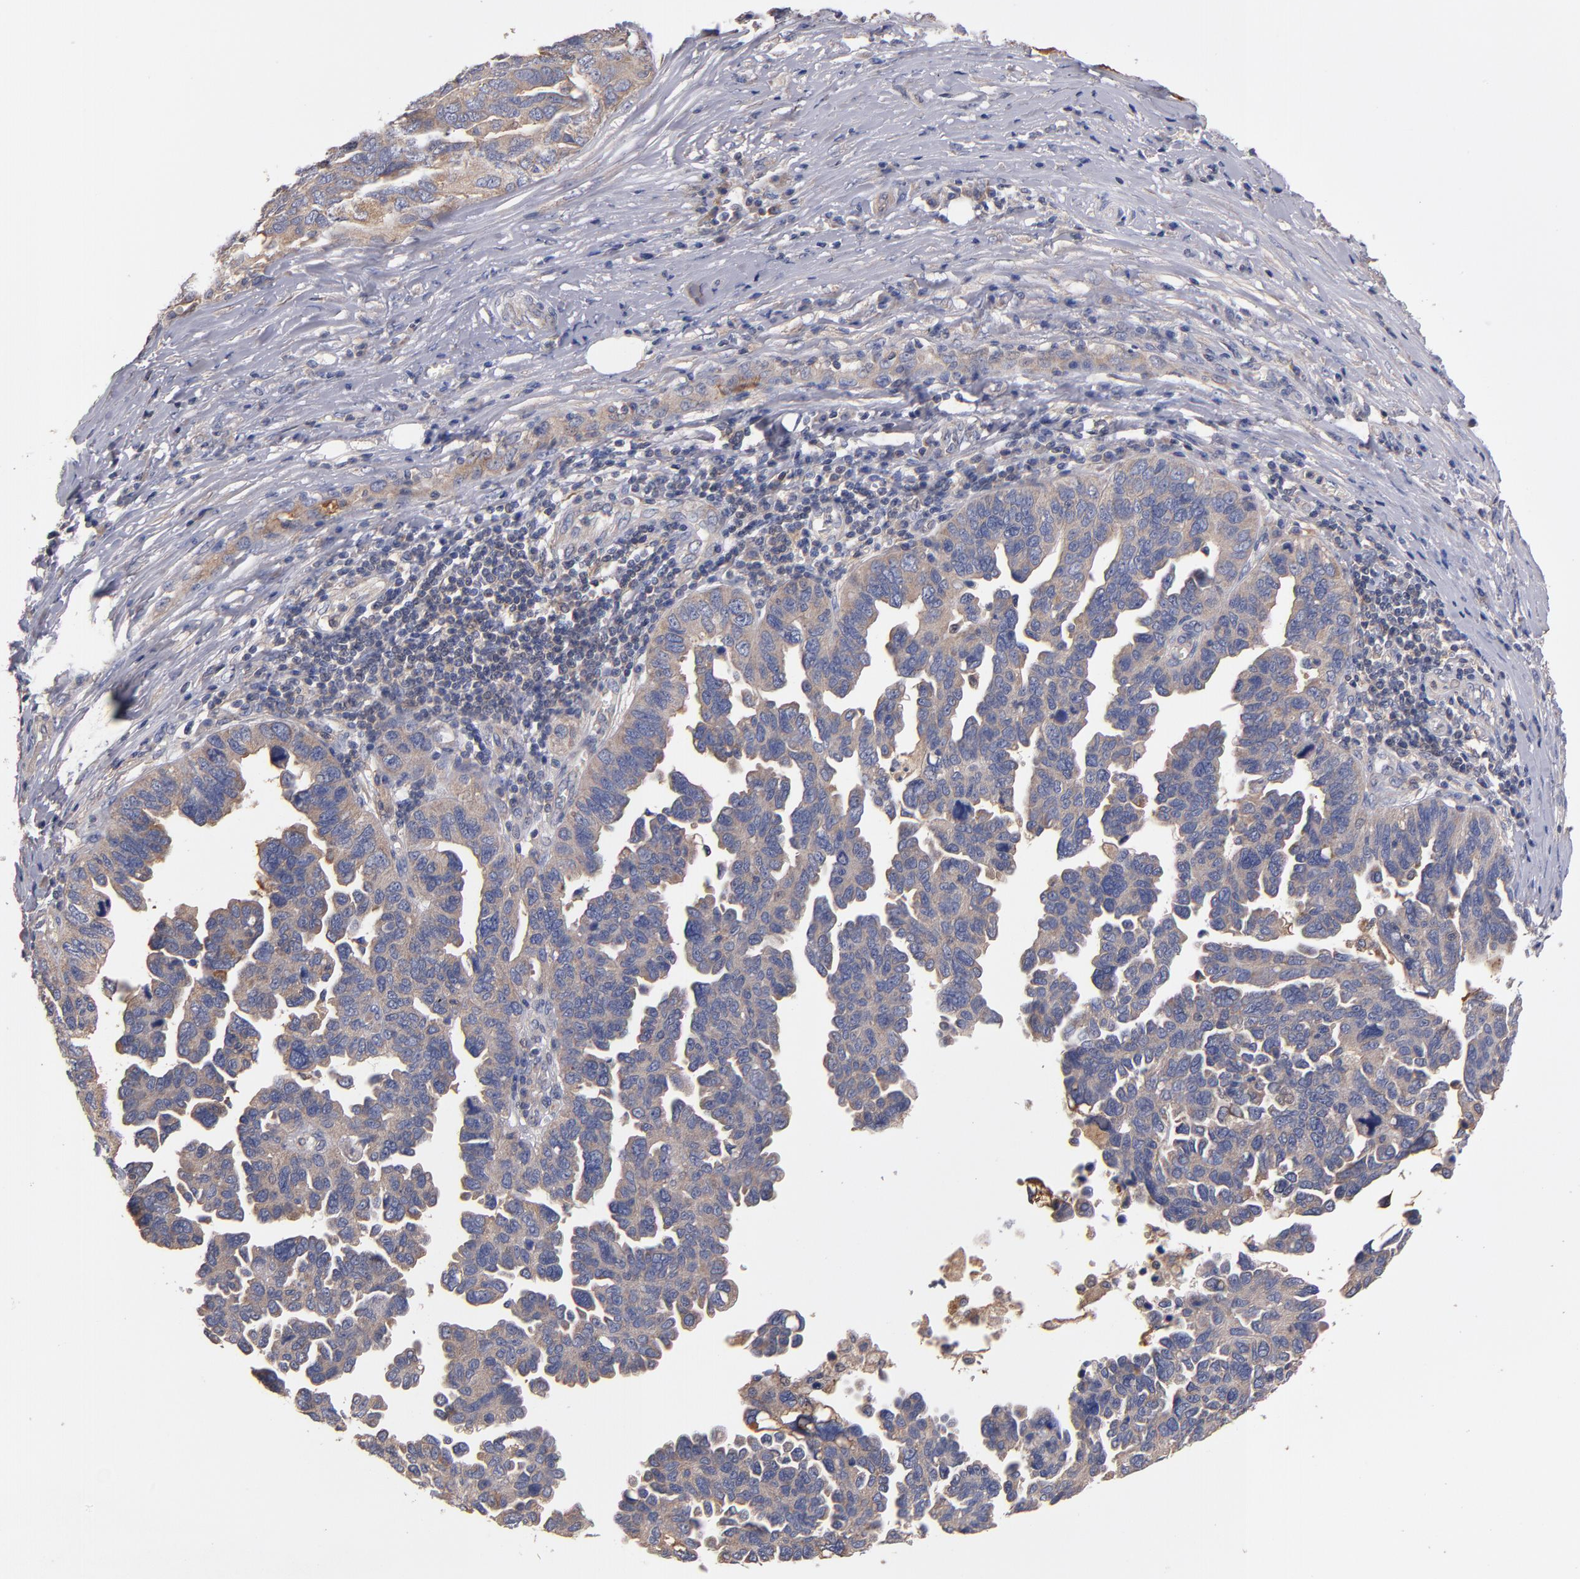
{"staining": {"intensity": "weak", "quantity": ">75%", "location": "cytoplasmic/membranous"}, "tissue": "ovarian cancer", "cell_type": "Tumor cells", "image_type": "cancer", "snomed": [{"axis": "morphology", "description": "Cystadenocarcinoma, serous, NOS"}, {"axis": "topography", "description": "Ovary"}], "caption": "Protein analysis of ovarian serous cystadenocarcinoma tissue shows weak cytoplasmic/membranous positivity in approximately >75% of tumor cells.", "gene": "DACT1", "patient": {"sex": "female", "age": 64}}